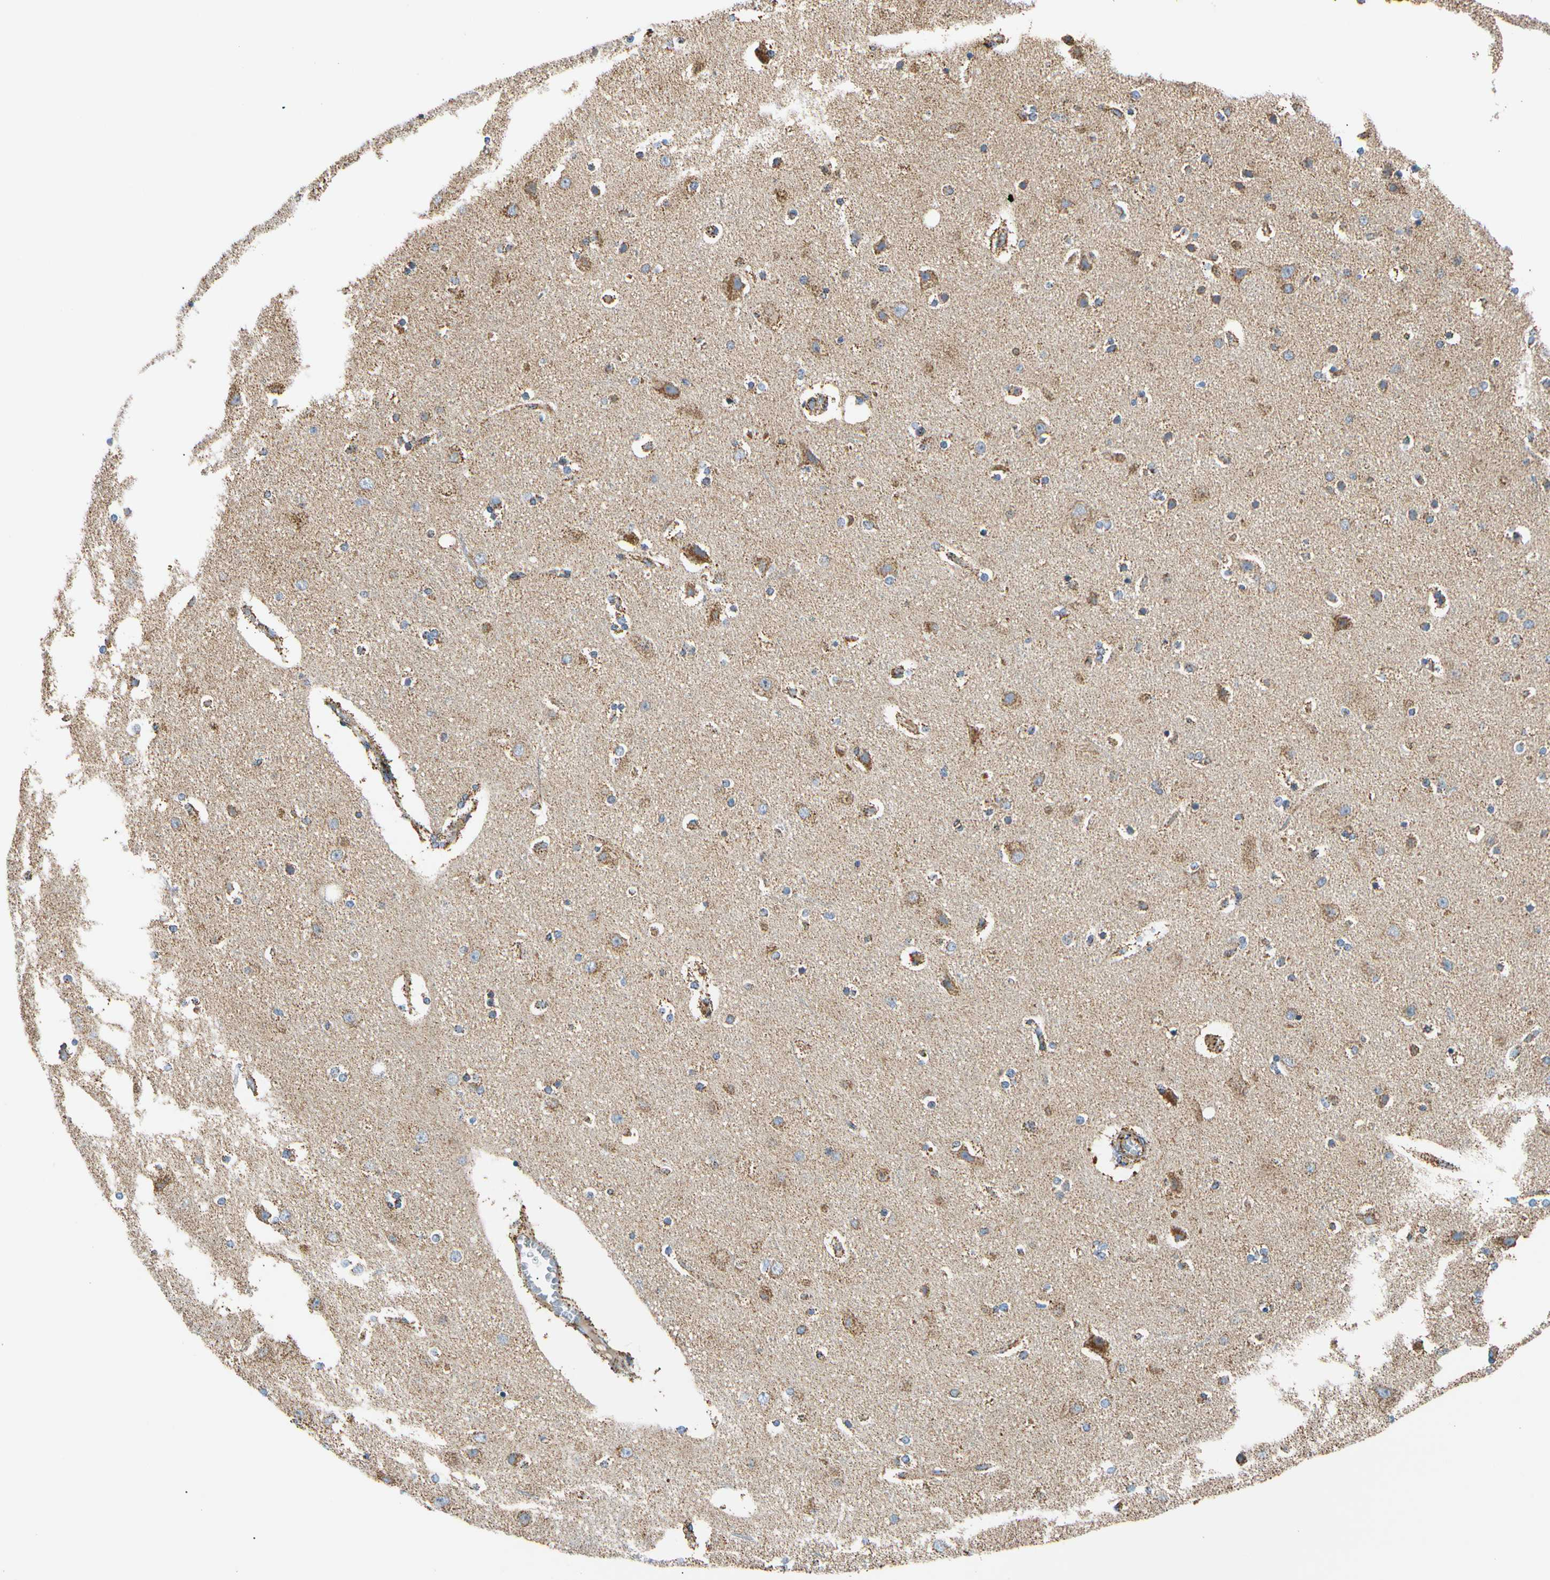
{"staining": {"intensity": "moderate", "quantity": ">75%", "location": "cytoplasmic/membranous"}, "tissue": "cerebral cortex", "cell_type": "Endothelial cells", "image_type": "normal", "snomed": [{"axis": "morphology", "description": "Normal tissue, NOS"}, {"axis": "topography", "description": "Cerebral cortex"}], "caption": "This photomicrograph displays normal cerebral cortex stained with immunohistochemistry to label a protein in brown. The cytoplasmic/membranous of endothelial cells show moderate positivity for the protein. Nuclei are counter-stained blue.", "gene": "ACAT1", "patient": {"sex": "female", "age": 54}}